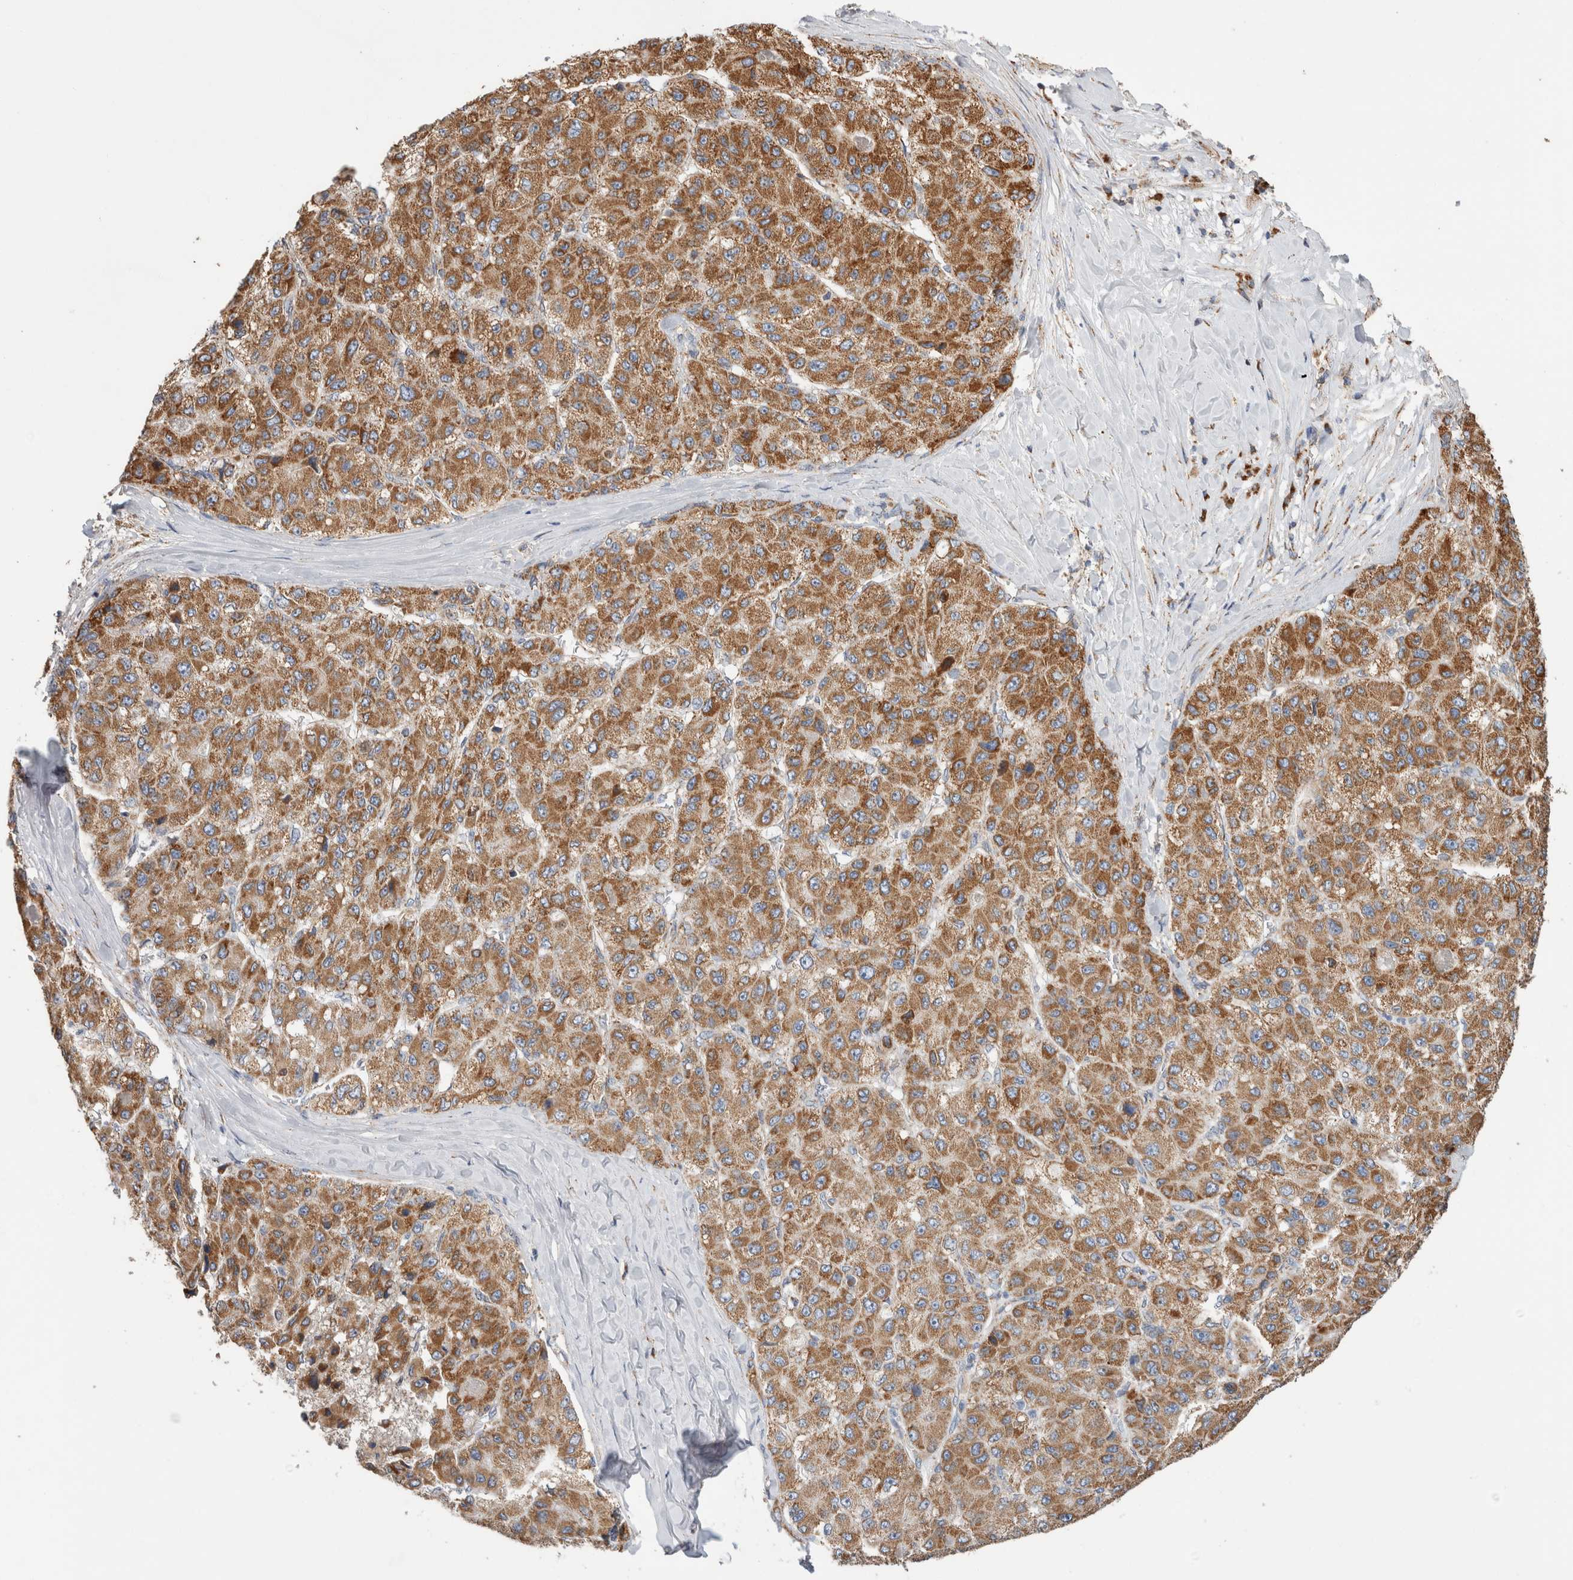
{"staining": {"intensity": "strong", "quantity": ">75%", "location": "cytoplasmic/membranous"}, "tissue": "liver cancer", "cell_type": "Tumor cells", "image_type": "cancer", "snomed": [{"axis": "morphology", "description": "Carcinoma, Hepatocellular, NOS"}, {"axis": "topography", "description": "Liver"}], "caption": "A photomicrograph of human liver hepatocellular carcinoma stained for a protein demonstrates strong cytoplasmic/membranous brown staining in tumor cells.", "gene": "IARS2", "patient": {"sex": "male", "age": 80}}